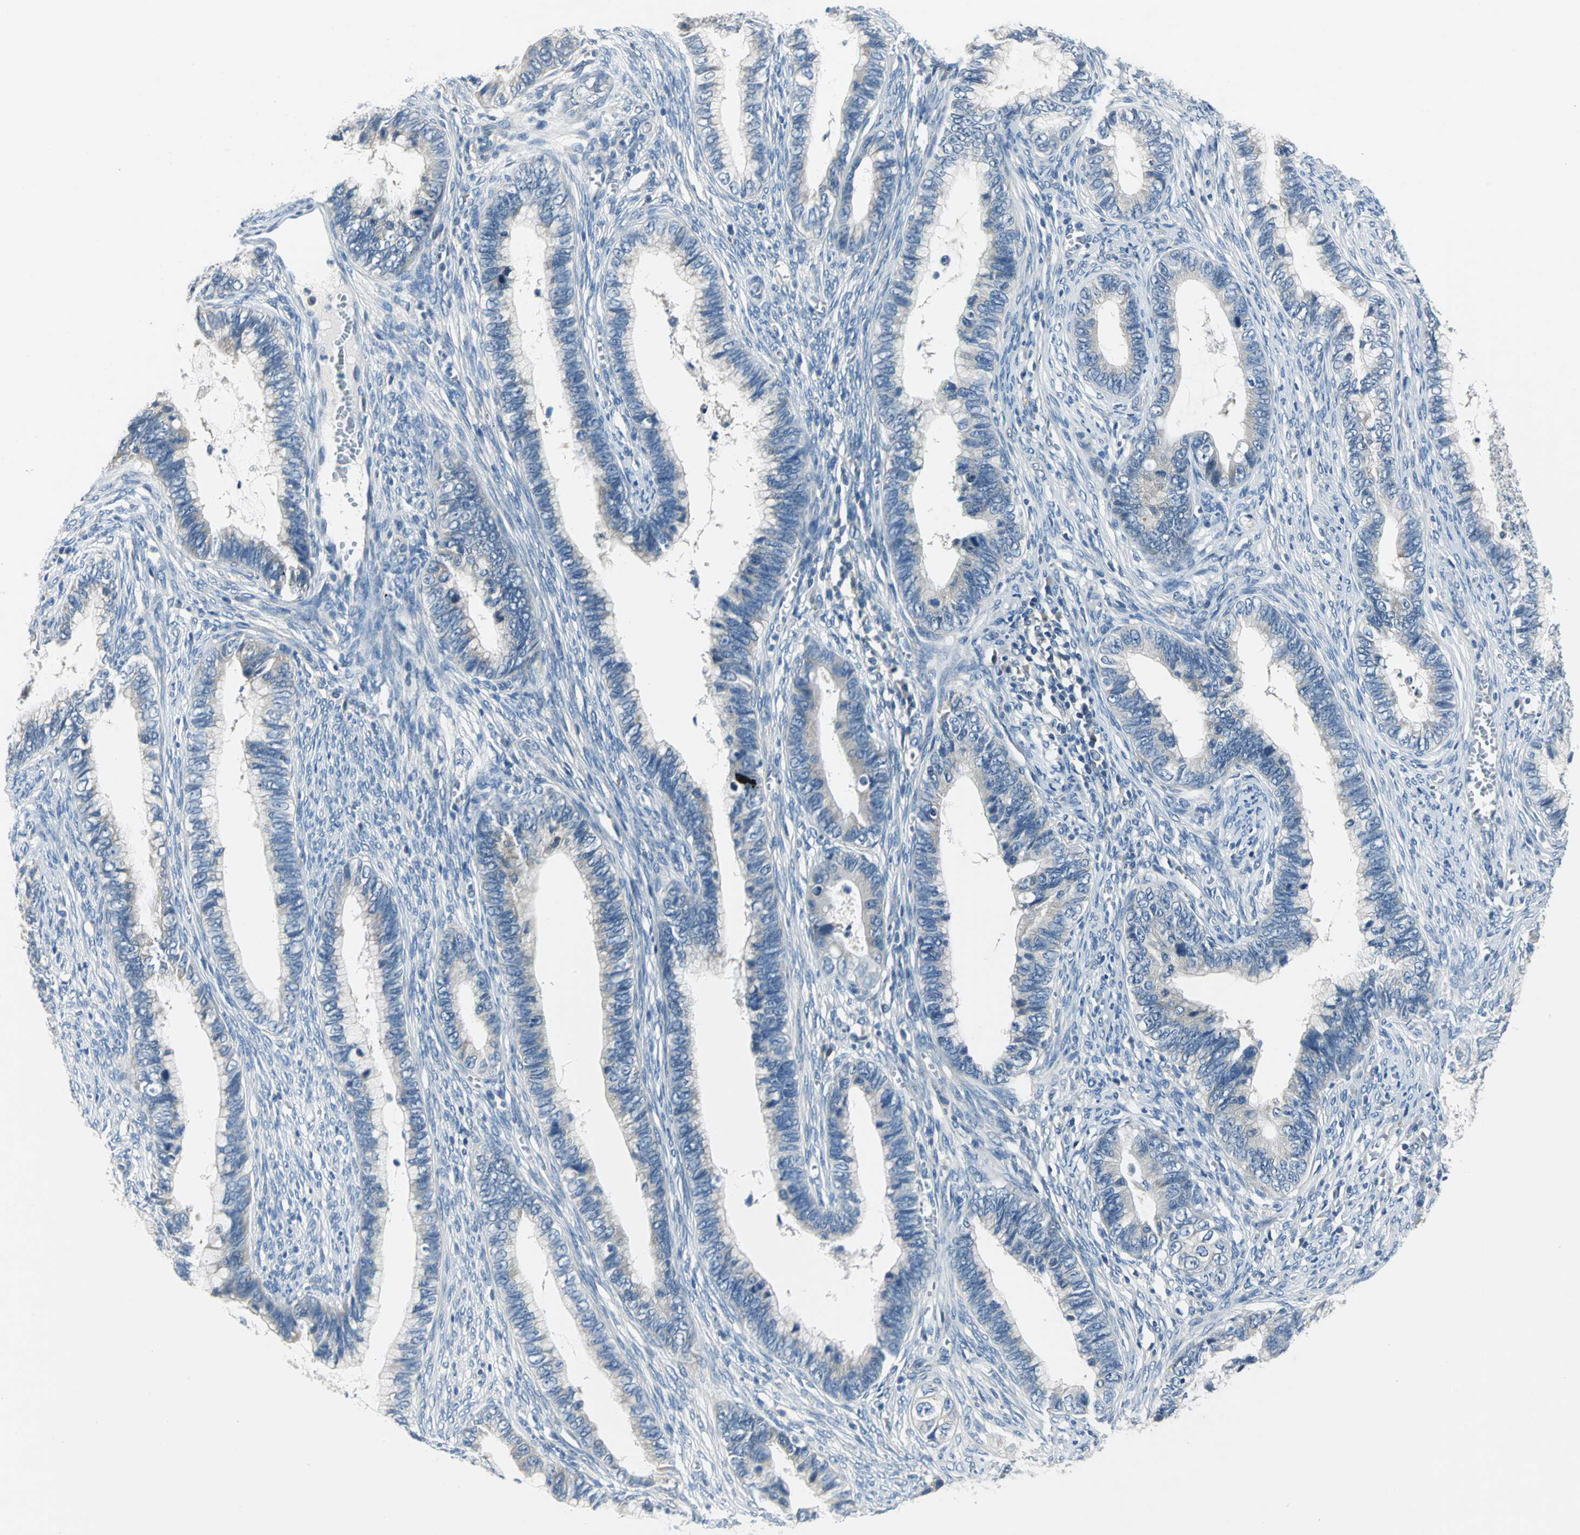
{"staining": {"intensity": "weak", "quantity": "25%-75%", "location": "cytoplasmic/membranous"}, "tissue": "cervical cancer", "cell_type": "Tumor cells", "image_type": "cancer", "snomed": [{"axis": "morphology", "description": "Adenocarcinoma, NOS"}, {"axis": "topography", "description": "Cervix"}], "caption": "IHC staining of adenocarcinoma (cervical), which demonstrates low levels of weak cytoplasmic/membranous expression in approximately 25%-75% of tumor cells indicating weak cytoplasmic/membranous protein staining. The staining was performed using DAB (3,3'-diaminobenzidine) (brown) for protein detection and nuclei were counterstained in hematoxylin (blue).", "gene": "ZNF415", "patient": {"sex": "female", "age": 44}}